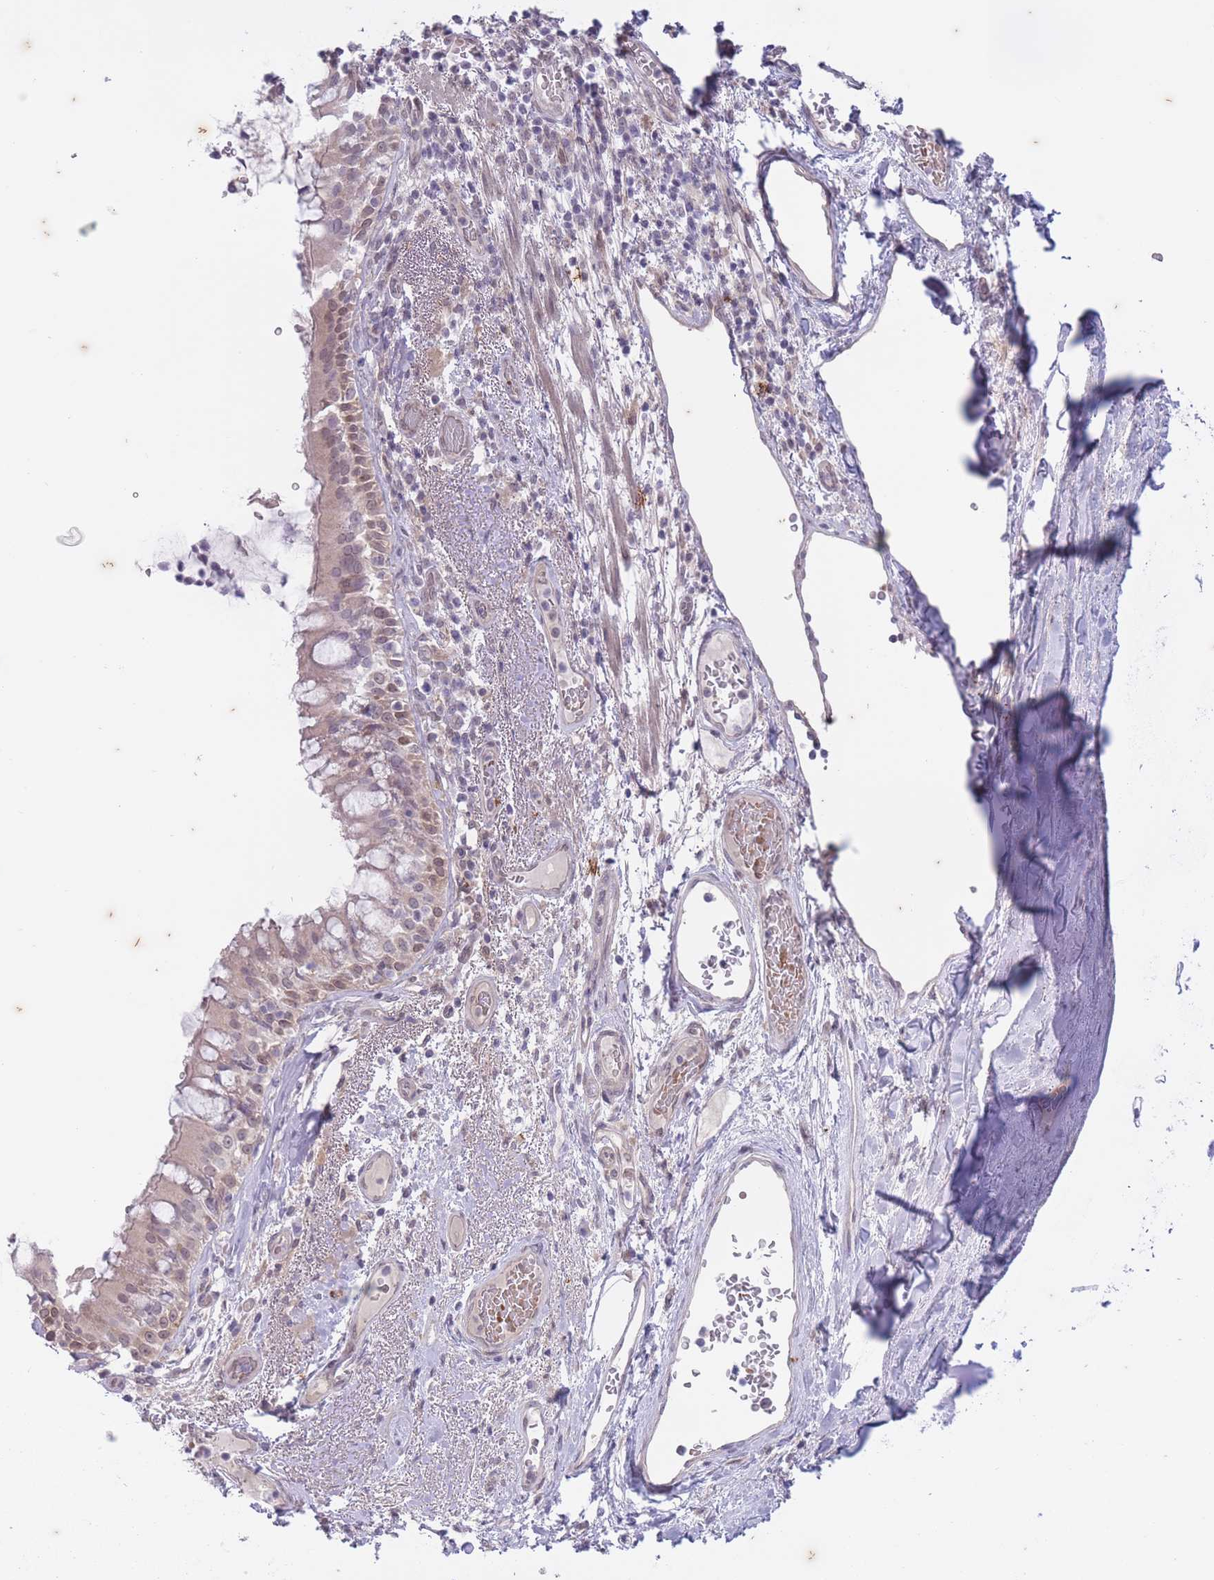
{"staining": {"intensity": "moderate", "quantity": ">75%", "location": "nuclear"}, "tissue": "bronchus", "cell_type": "Respiratory epithelial cells", "image_type": "normal", "snomed": [{"axis": "morphology", "description": "Normal tissue, NOS"}, {"axis": "topography", "description": "Cartilage tissue"}, {"axis": "topography", "description": "Bronchus"}], "caption": "About >75% of respiratory epithelial cells in normal human bronchus display moderate nuclear protein staining as visualized by brown immunohistochemical staining.", "gene": "ARPIN", "patient": {"sex": "male", "age": 63}}